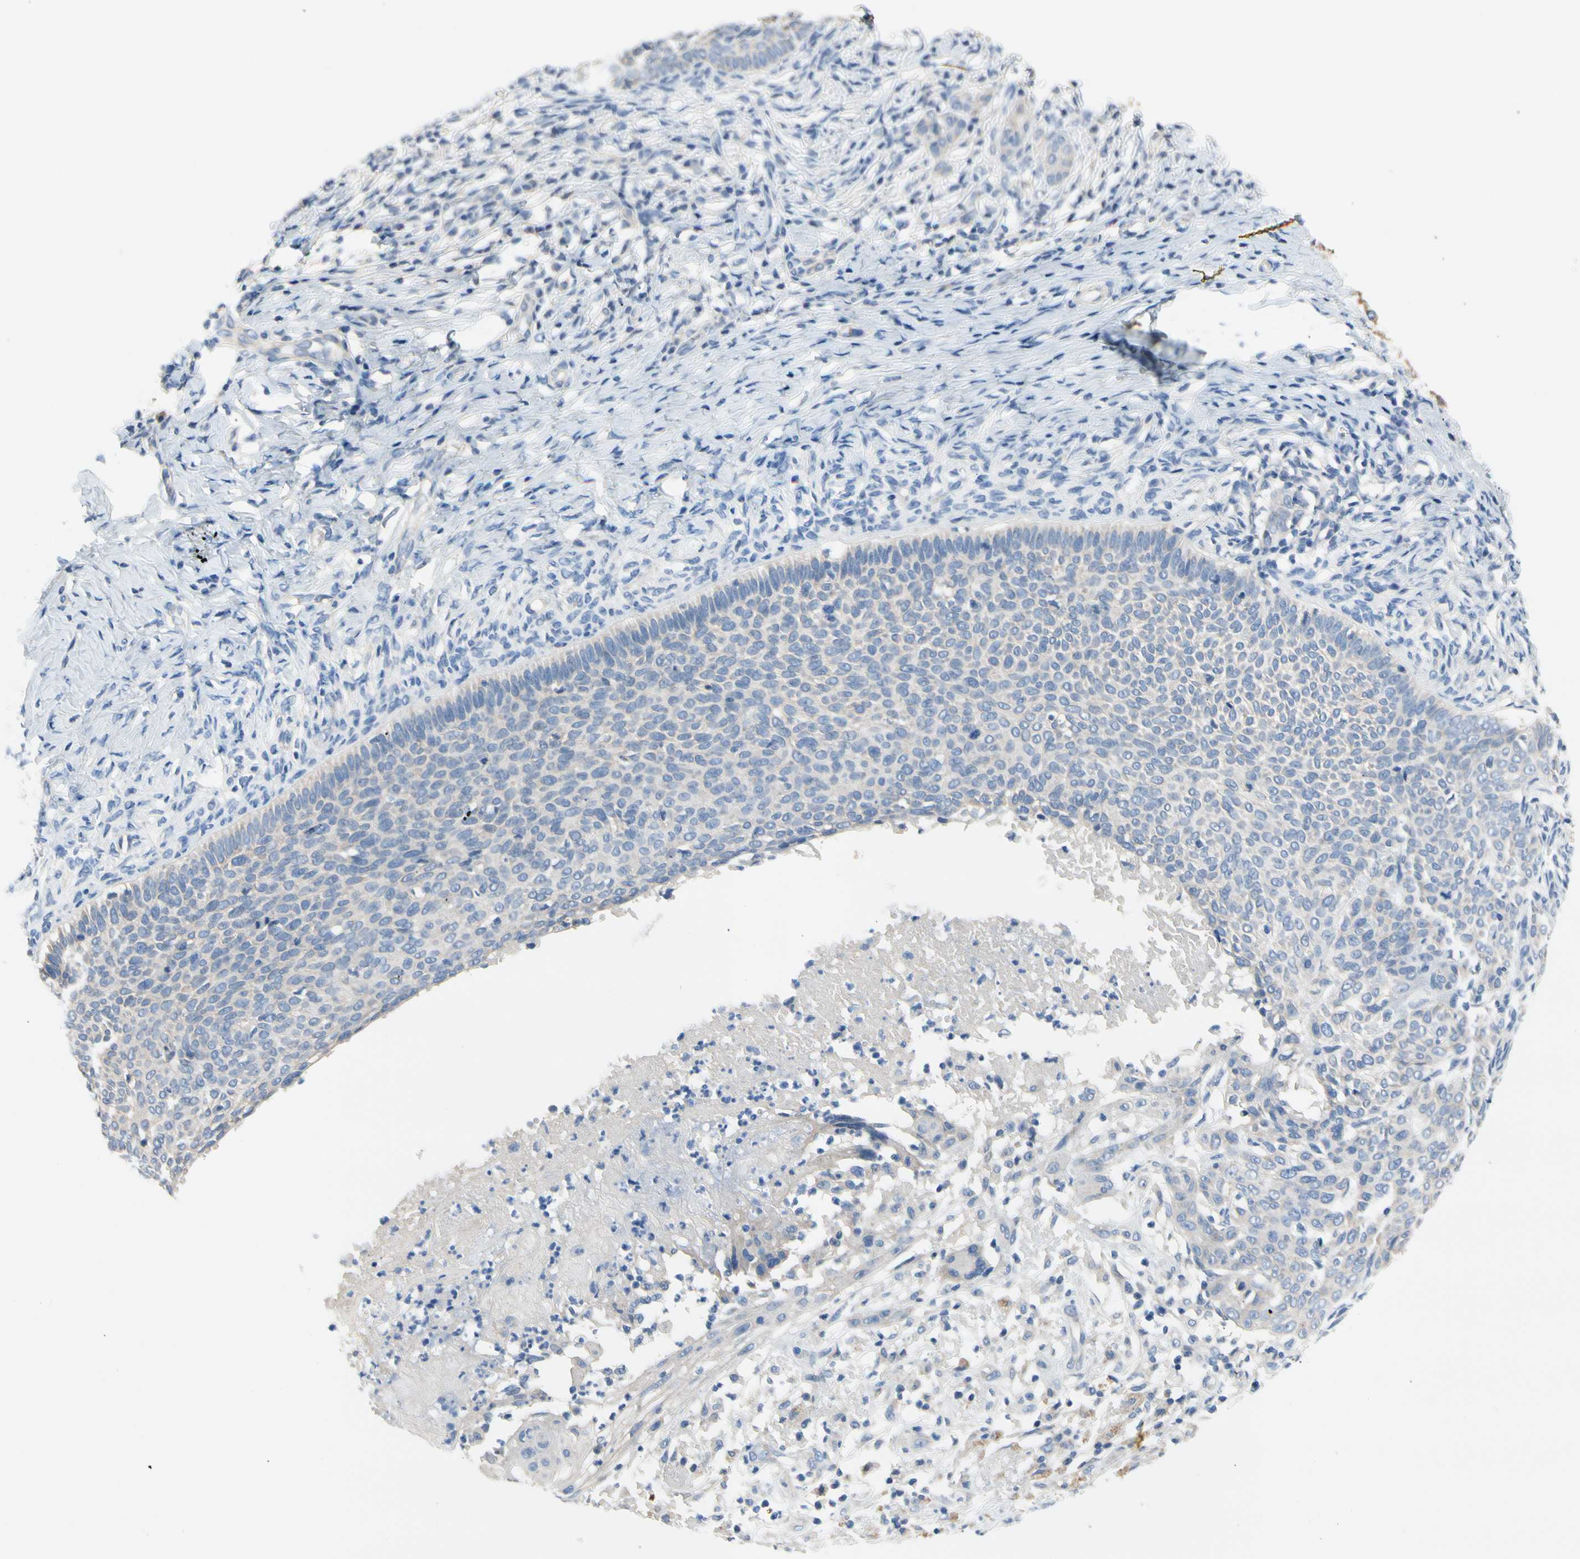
{"staining": {"intensity": "weak", "quantity": "<25%", "location": "cytoplasmic/membranous"}, "tissue": "skin cancer", "cell_type": "Tumor cells", "image_type": "cancer", "snomed": [{"axis": "morphology", "description": "Normal tissue, NOS"}, {"axis": "morphology", "description": "Basal cell carcinoma"}, {"axis": "topography", "description": "Skin"}], "caption": "The photomicrograph demonstrates no significant expression in tumor cells of skin cancer (basal cell carcinoma). The staining is performed using DAB brown chromogen with nuclei counter-stained in using hematoxylin.", "gene": "CA14", "patient": {"sex": "male", "age": 87}}